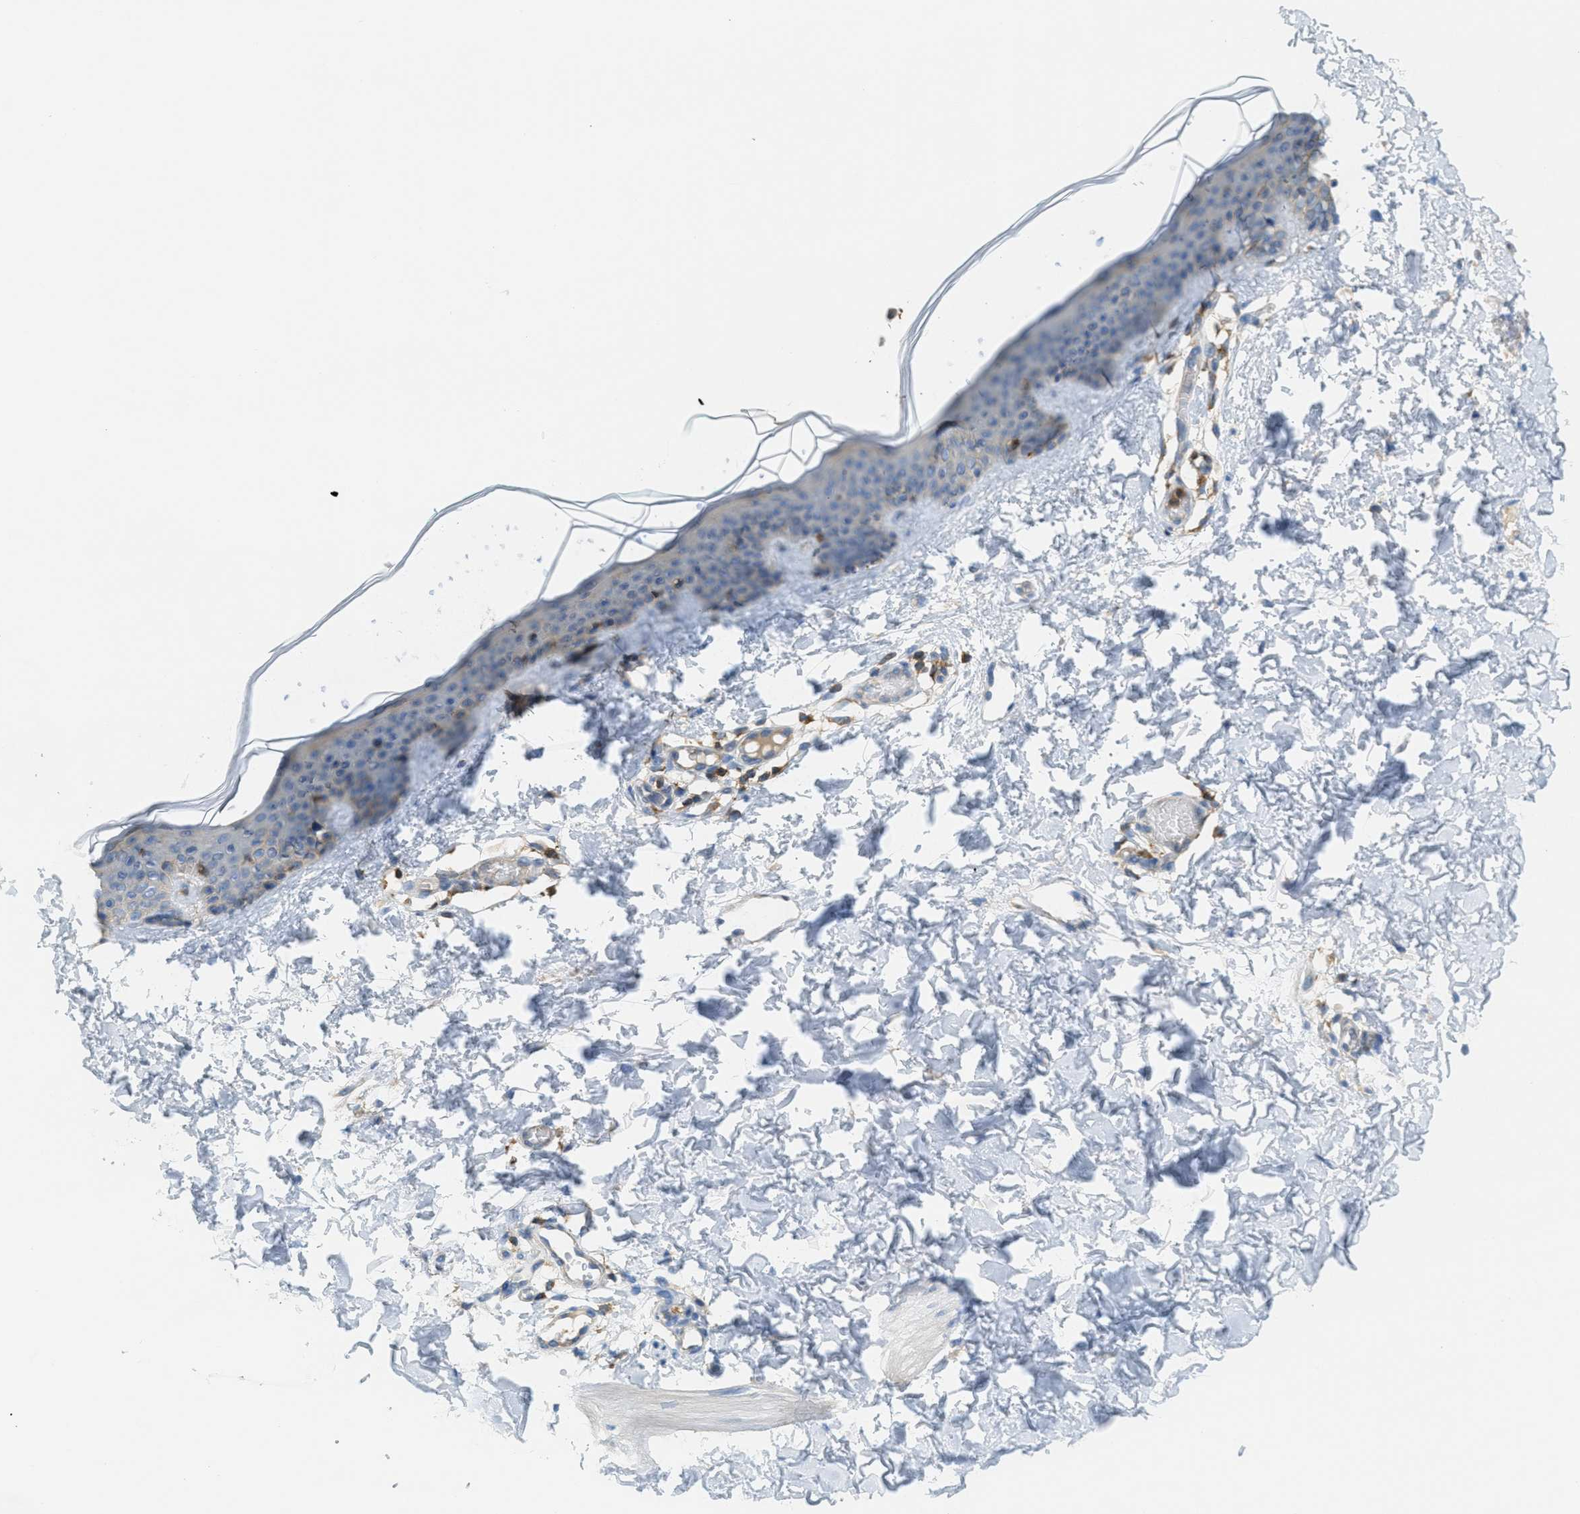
{"staining": {"intensity": "negative", "quantity": "none", "location": "none"}, "tissue": "skin", "cell_type": "Fibroblasts", "image_type": "normal", "snomed": [{"axis": "morphology", "description": "Normal tissue, NOS"}, {"axis": "topography", "description": "Skin"}], "caption": "This is an immunohistochemistry (IHC) micrograph of benign skin. There is no positivity in fibroblasts.", "gene": "GRIK2", "patient": {"sex": "male", "age": 30}}